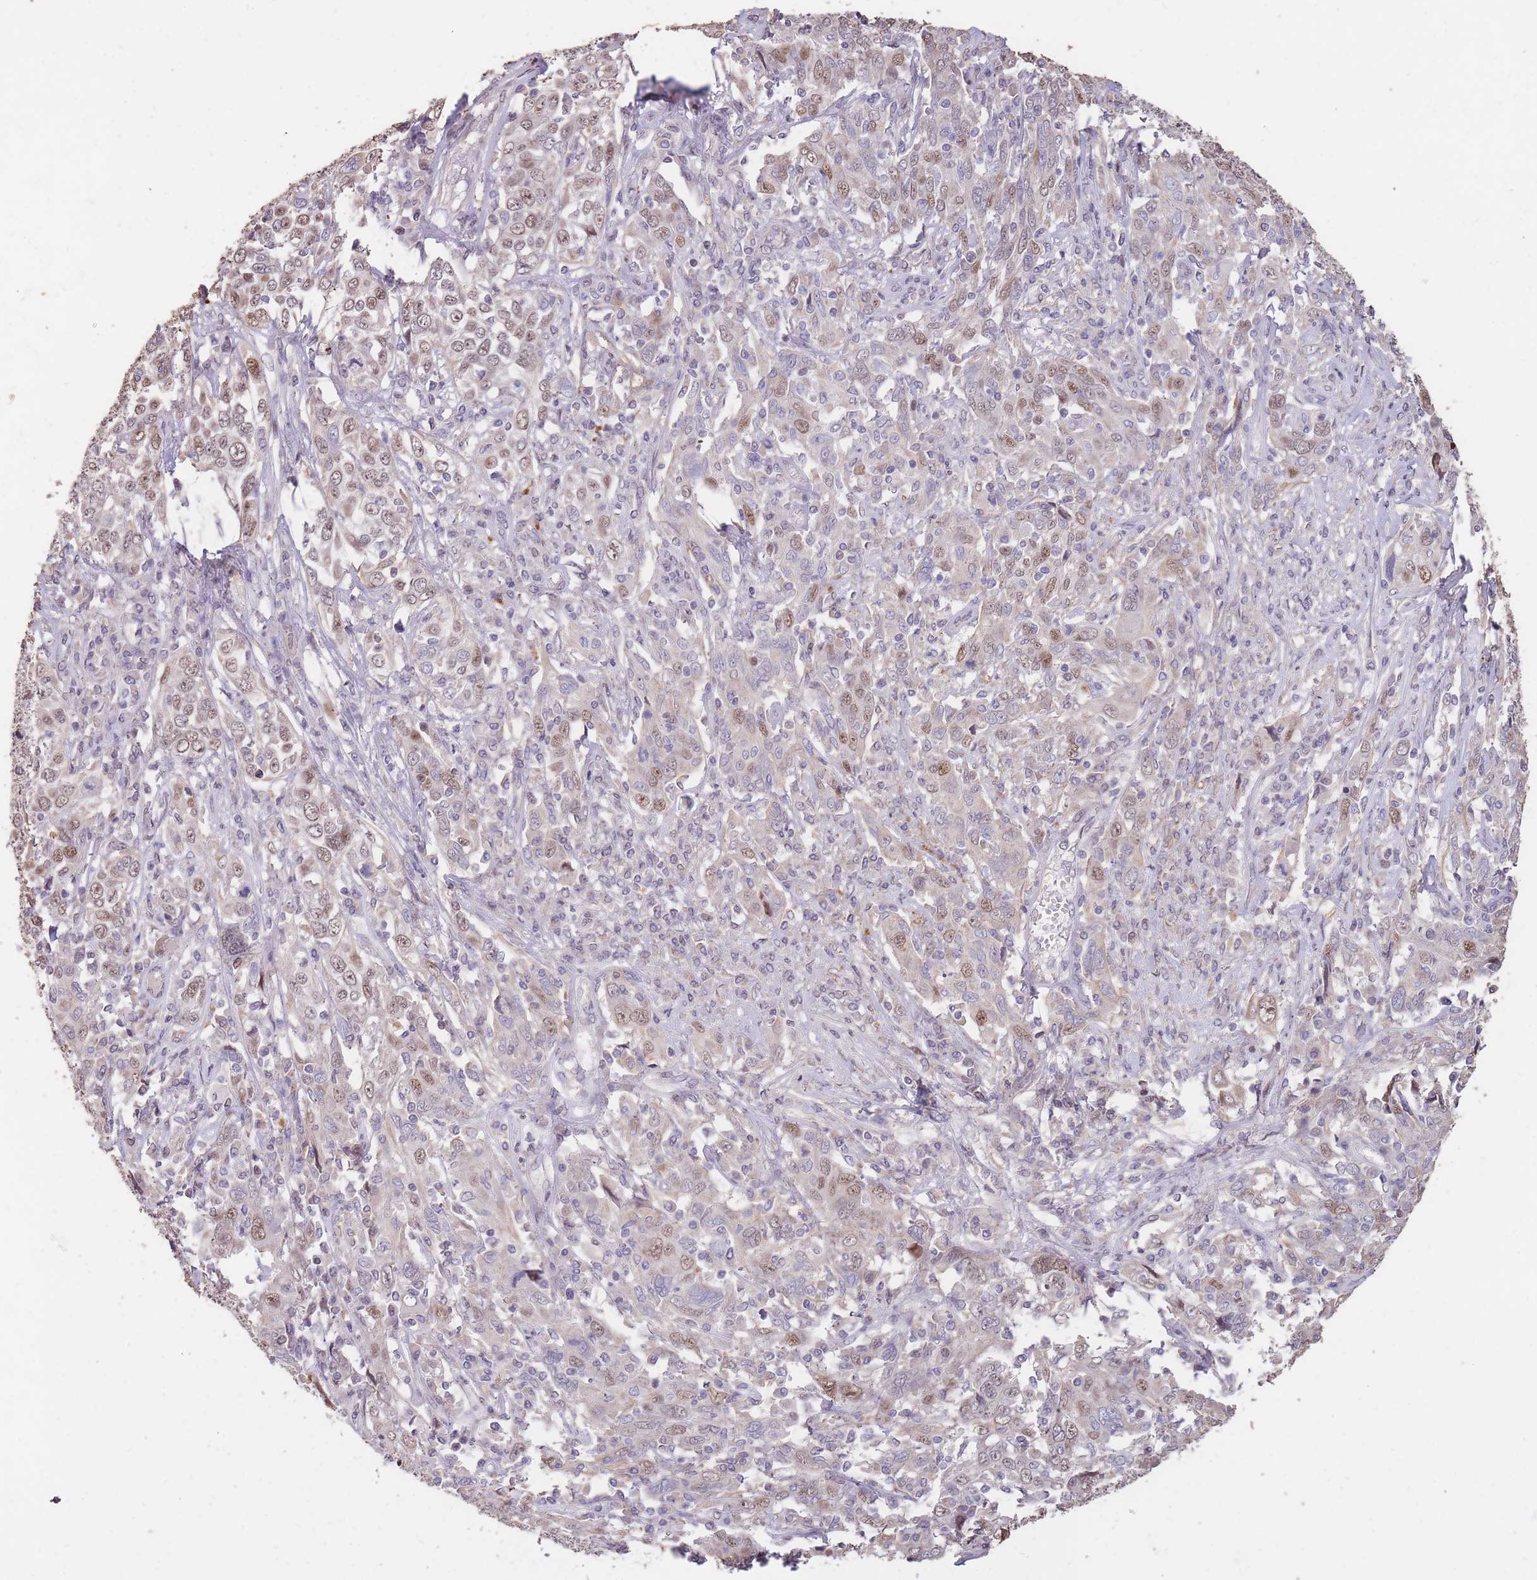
{"staining": {"intensity": "moderate", "quantity": "<25%", "location": "nuclear"}, "tissue": "cervical cancer", "cell_type": "Tumor cells", "image_type": "cancer", "snomed": [{"axis": "morphology", "description": "Squamous cell carcinoma, NOS"}, {"axis": "topography", "description": "Cervix"}], "caption": "Immunohistochemistry (IHC) micrograph of neoplastic tissue: human cervical cancer (squamous cell carcinoma) stained using immunohistochemistry displays low levels of moderate protein expression localized specifically in the nuclear of tumor cells, appearing as a nuclear brown color.", "gene": "RGS14", "patient": {"sex": "female", "age": 46}}